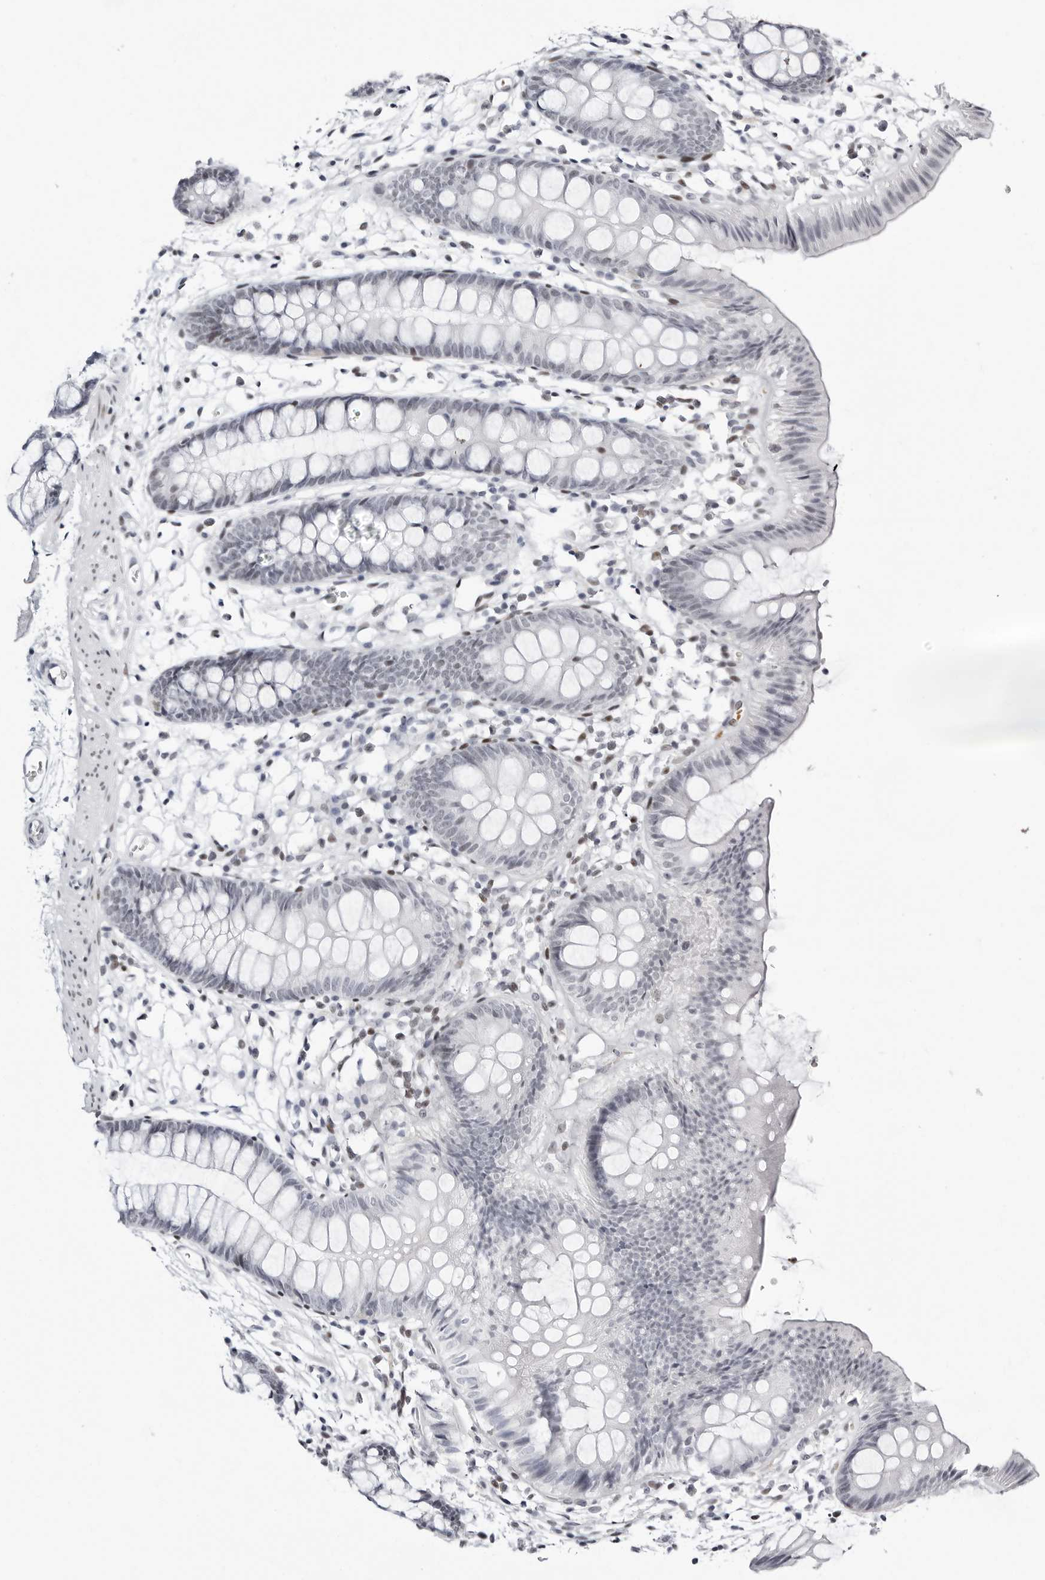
{"staining": {"intensity": "negative", "quantity": "none", "location": "none"}, "tissue": "colon", "cell_type": "Endothelial cells", "image_type": "normal", "snomed": [{"axis": "morphology", "description": "Normal tissue, NOS"}, {"axis": "topography", "description": "Colon"}], "caption": "Endothelial cells show no significant positivity in benign colon. (Stains: DAB immunohistochemistry (IHC) with hematoxylin counter stain, Microscopy: brightfield microscopy at high magnification).", "gene": "VEZF1", "patient": {"sex": "male", "age": 56}}